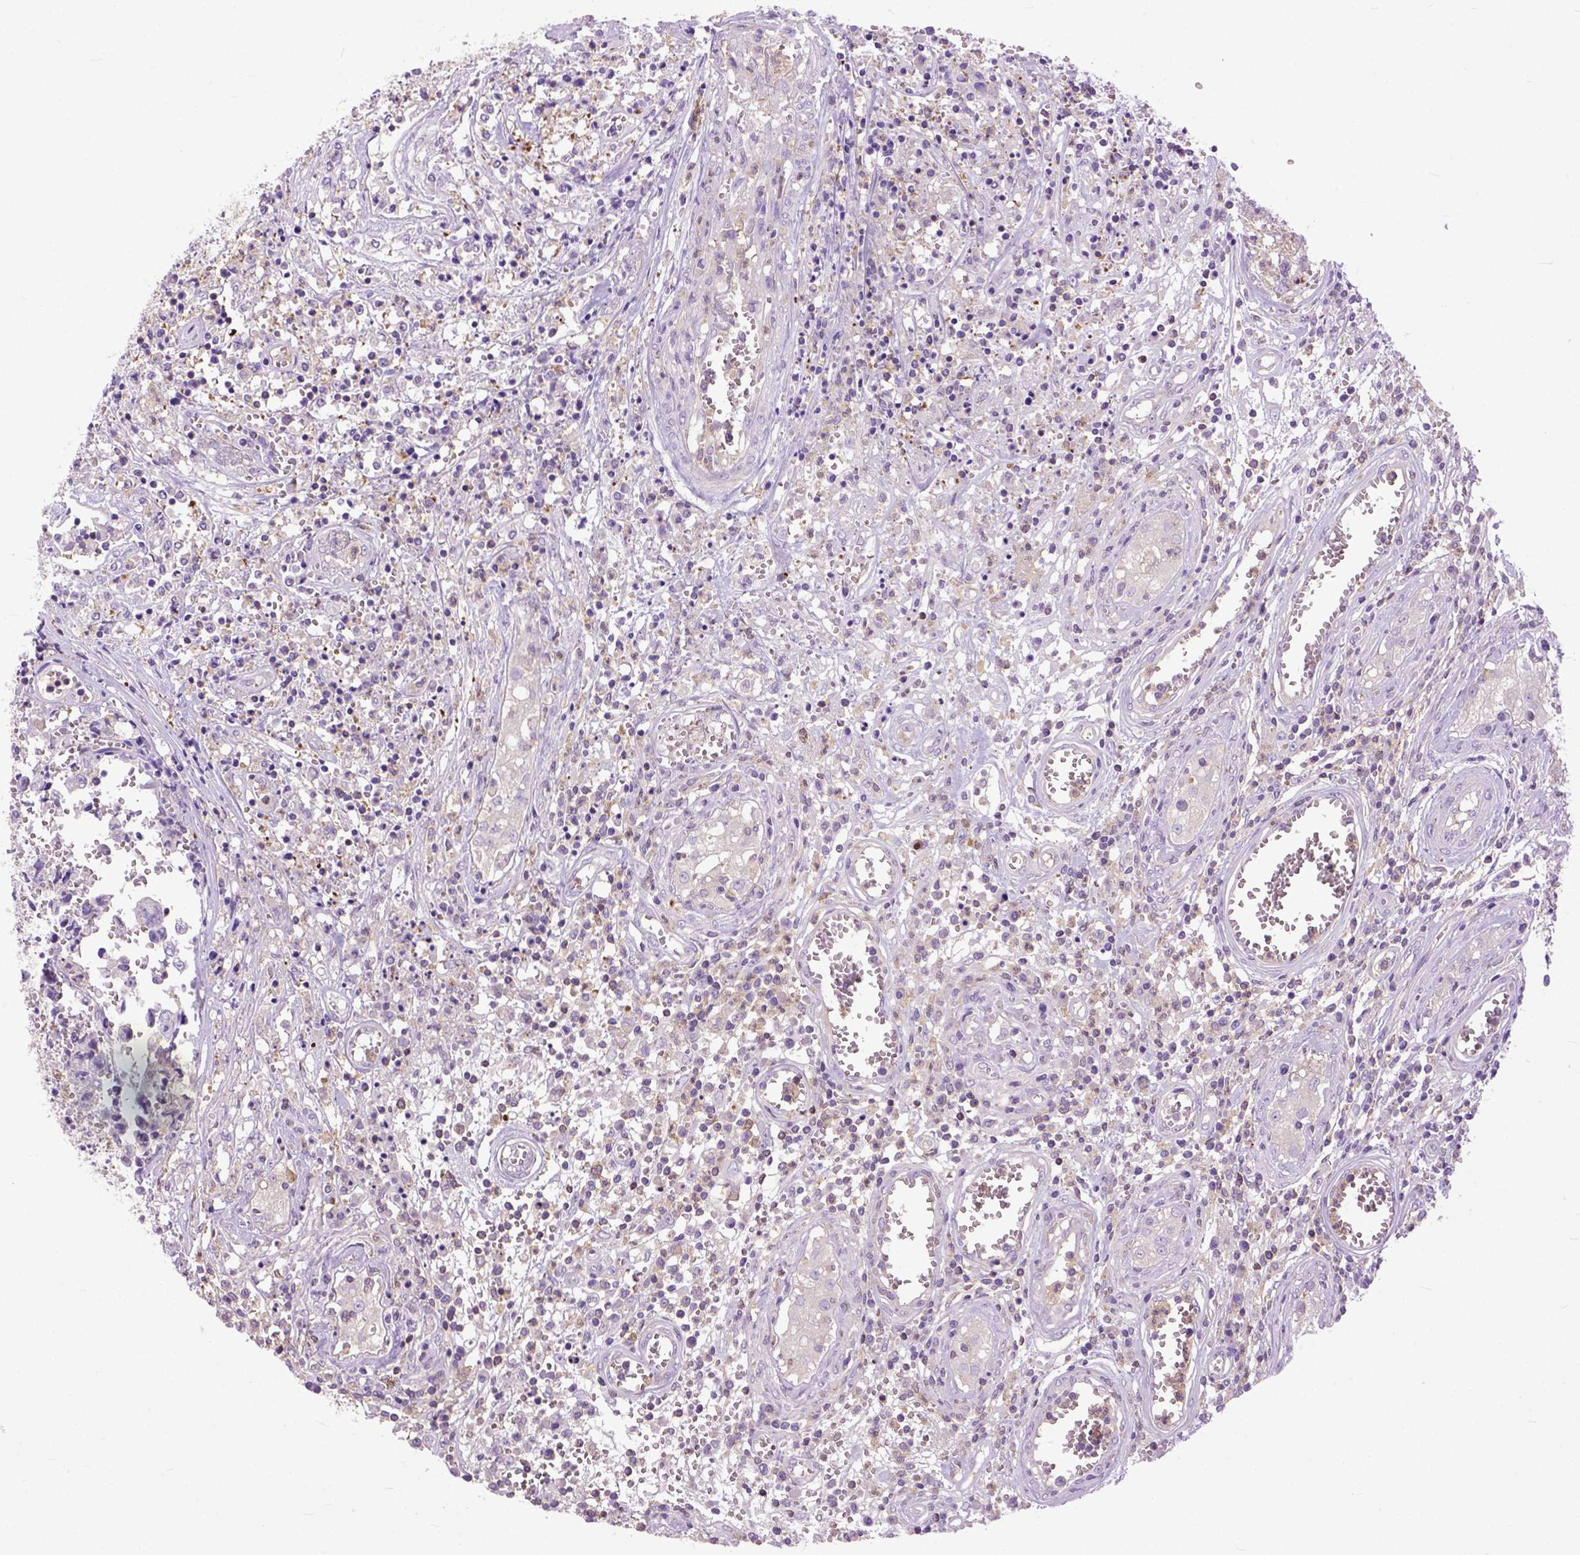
{"staining": {"intensity": "negative", "quantity": "none", "location": "none"}, "tissue": "testis cancer", "cell_type": "Tumor cells", "image_type": "cancer", "snomed": [{"axis": "morphology", "description": "Carcinoma, Embryonal, NOS"}, {"axis": "topography", "description": "Testis"}], "caption": "The histopathology image reveals no significant positivity in tumor cells of testis cancer (embryonal carcinoma).", "gene": "NAMPT", "patient": {"sex": "male", "age": 36}}